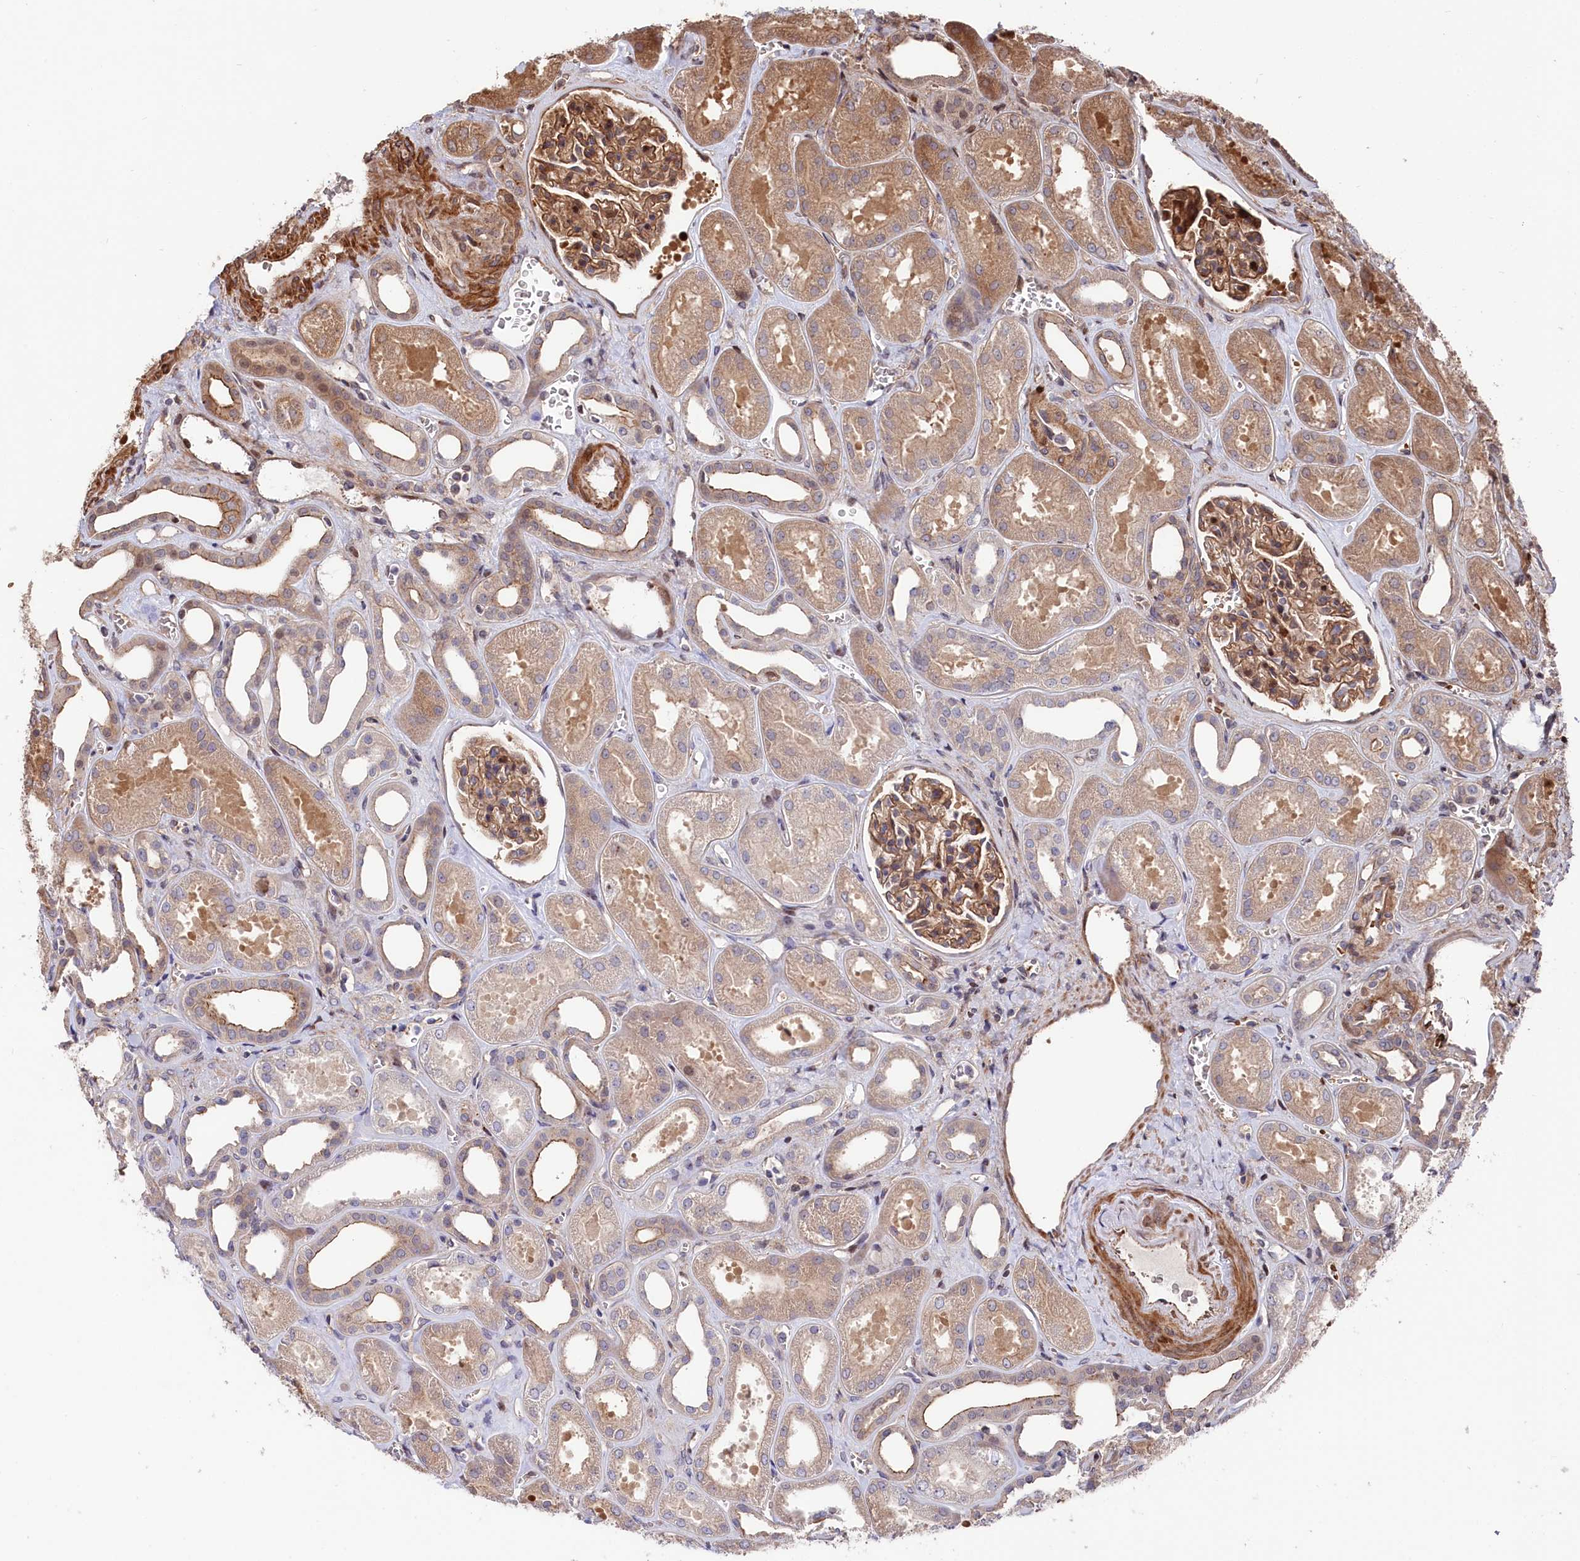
{"staining": {"intensity": "moderate", "quantity": ">75%", "location": "cytoplasmic/membranous,nuclear"}, "tissue": "kidney", "cell_type": "Cells in glomeruli", "image_type": "normal", "snomed": [{"axis": "morphology", "description": "Normal tissue, NOS"}, {"axis": "morphology", "description": "Adenocarcinoma, NOS"}, {"axis": "topography", "description": "Kidney"}], "caption": "Immunohistochemical staining of normal human kidney demonstrates >75% levels of moderate cytoplasmic/membranous,nuclear protein staining in approximately >75% of cells in glomeruli.", "gene": "TNKS1BP1", "patient": {"sex": "female", "age": 68}}